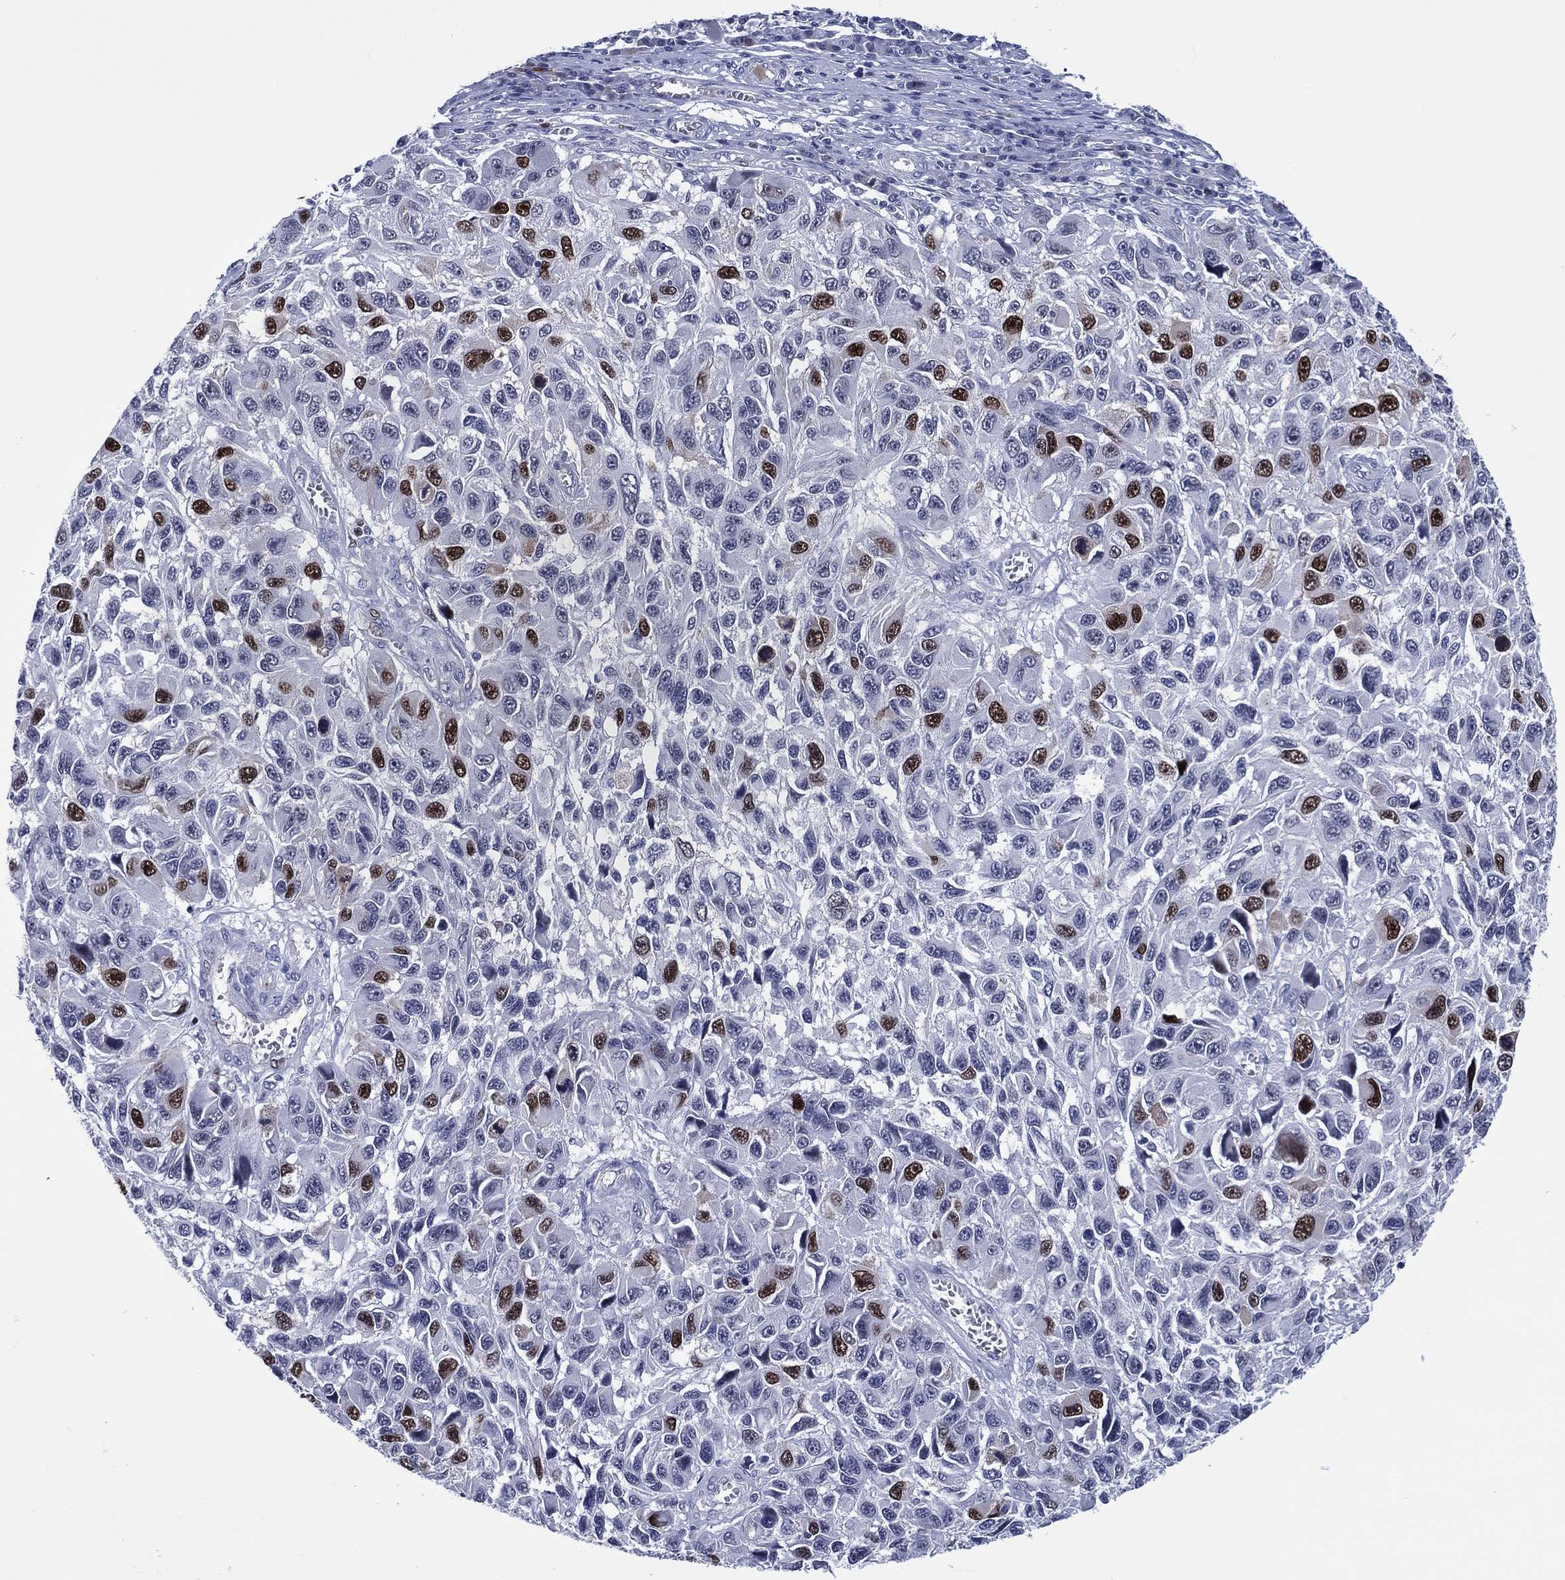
{"staining": {"intensity": "strong", "quantity": "<25%", "location": "nuclear"}, "tissue": "melanoma", "cell_type": "Tumor cells", "image_type": "cancer", "snomed": [{"axis": "morphology", "description": "Malignant melanoma, NOS"}, {"axis": "topography", "description": "Skin"}], "caption": "High-power microscopy captured an IHC photomicrograph of melanoma, revealing strong nuclear positivity in approximately <25% of tumor cells. (DAB IHC, brown staining for protein, blue staining for nuclei).", "gene": "GATA6", "patient": {"sex": "male", "age": 53}}